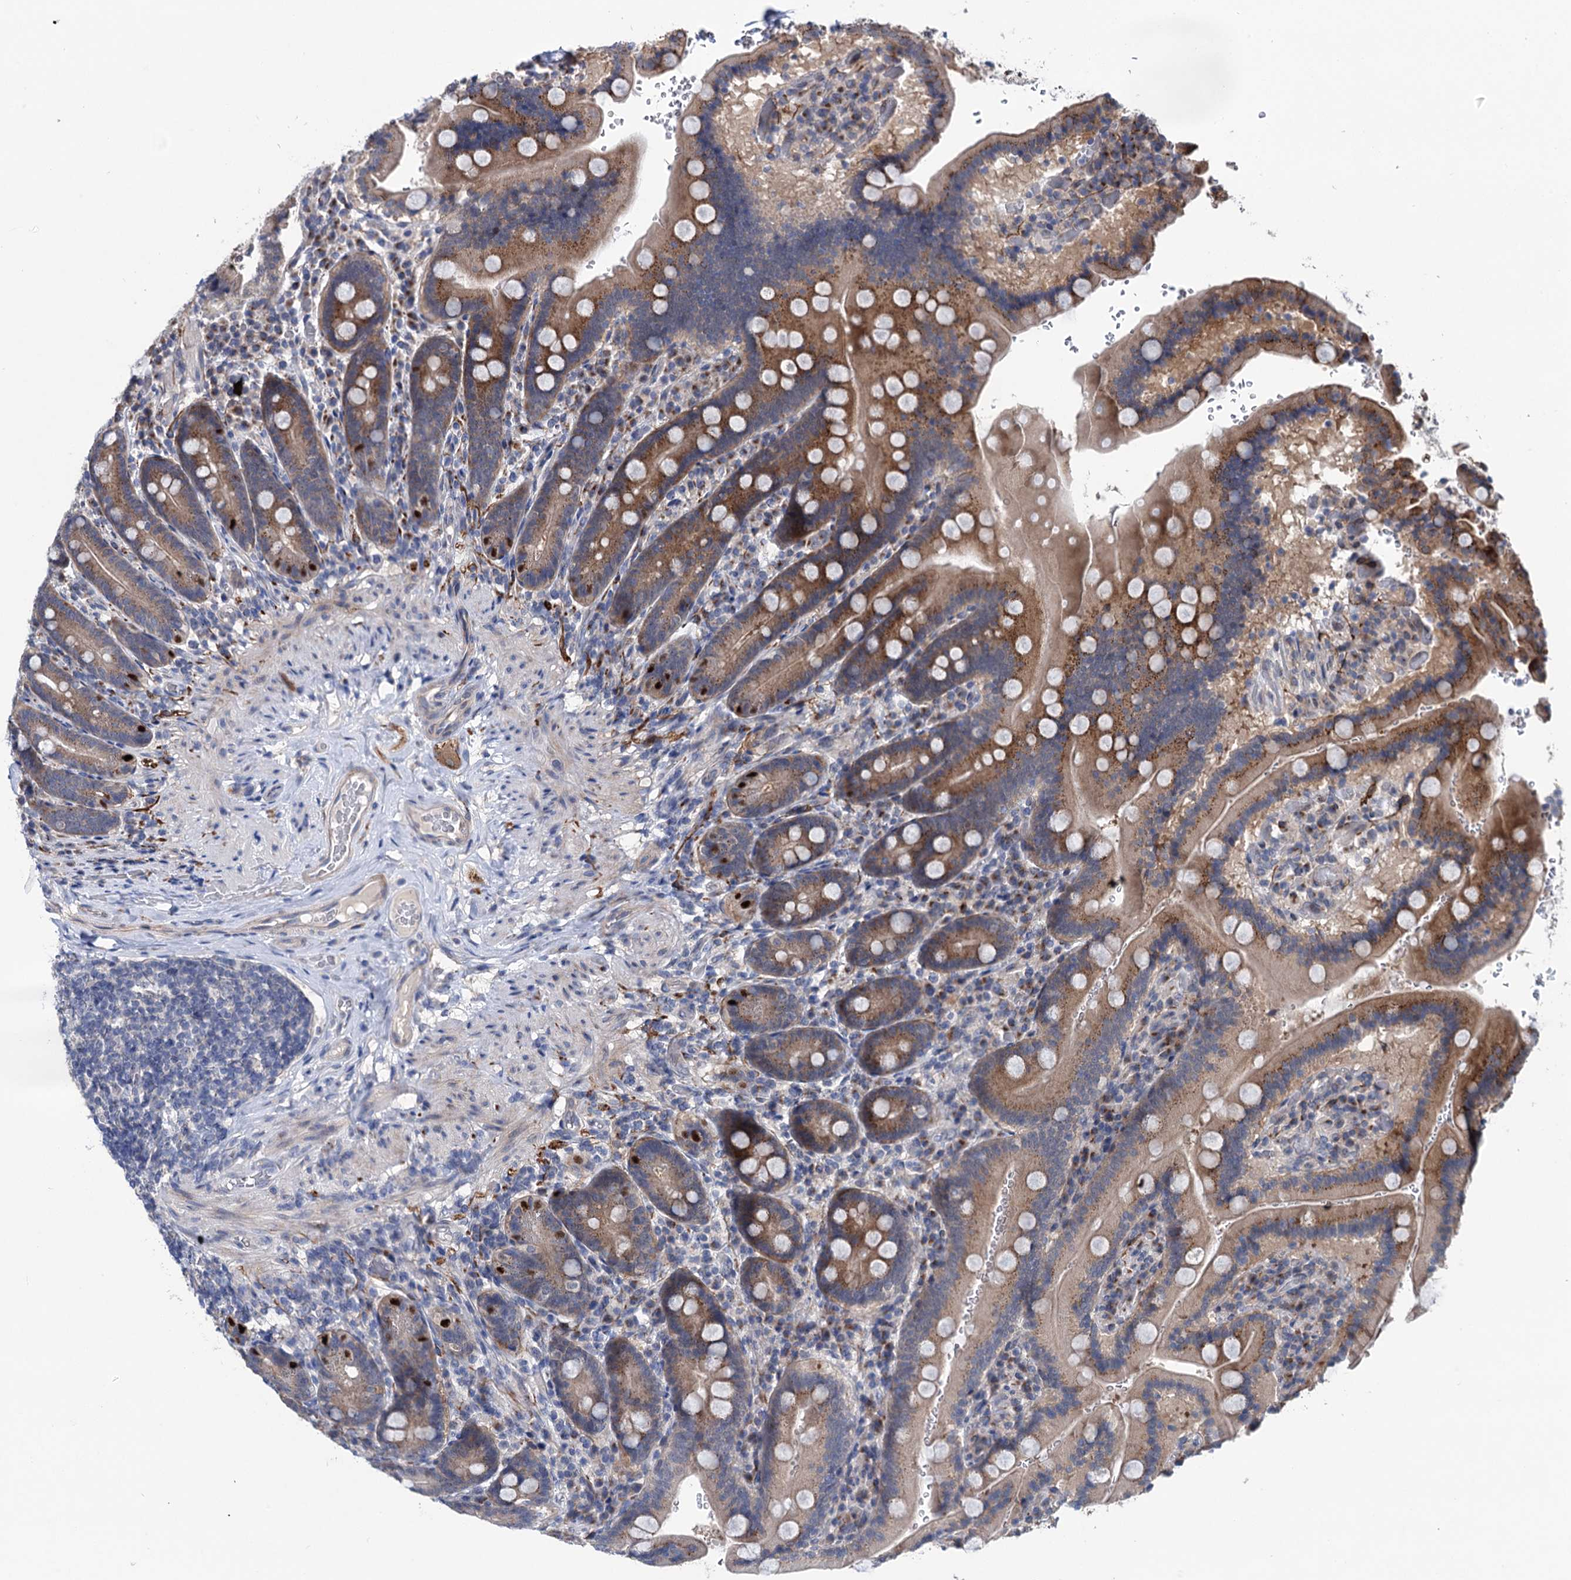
{"staining": {"intensity": "strong", "quantity": ">75%", "location": "cytoplasmic/membranous"}, "tissue": "duodenum", "cell_type": "Glandular cells", "image_type": "normal", "snomed": [{"axis": "morphology", "description": "Normal tissue, NOS"}, {"axis": "topography", "description": "Duodenum"}], "caption": "Glandular cells demonstrate high levels of strong cytoplasmic/membranous expression in approximately >75% of cells in unremarkable duodenum. The protein of interest is shown in brown color, while the nuclei are stained blue.", "gene": "EYA4", "patient": {"sex": "female", "age": 62}}